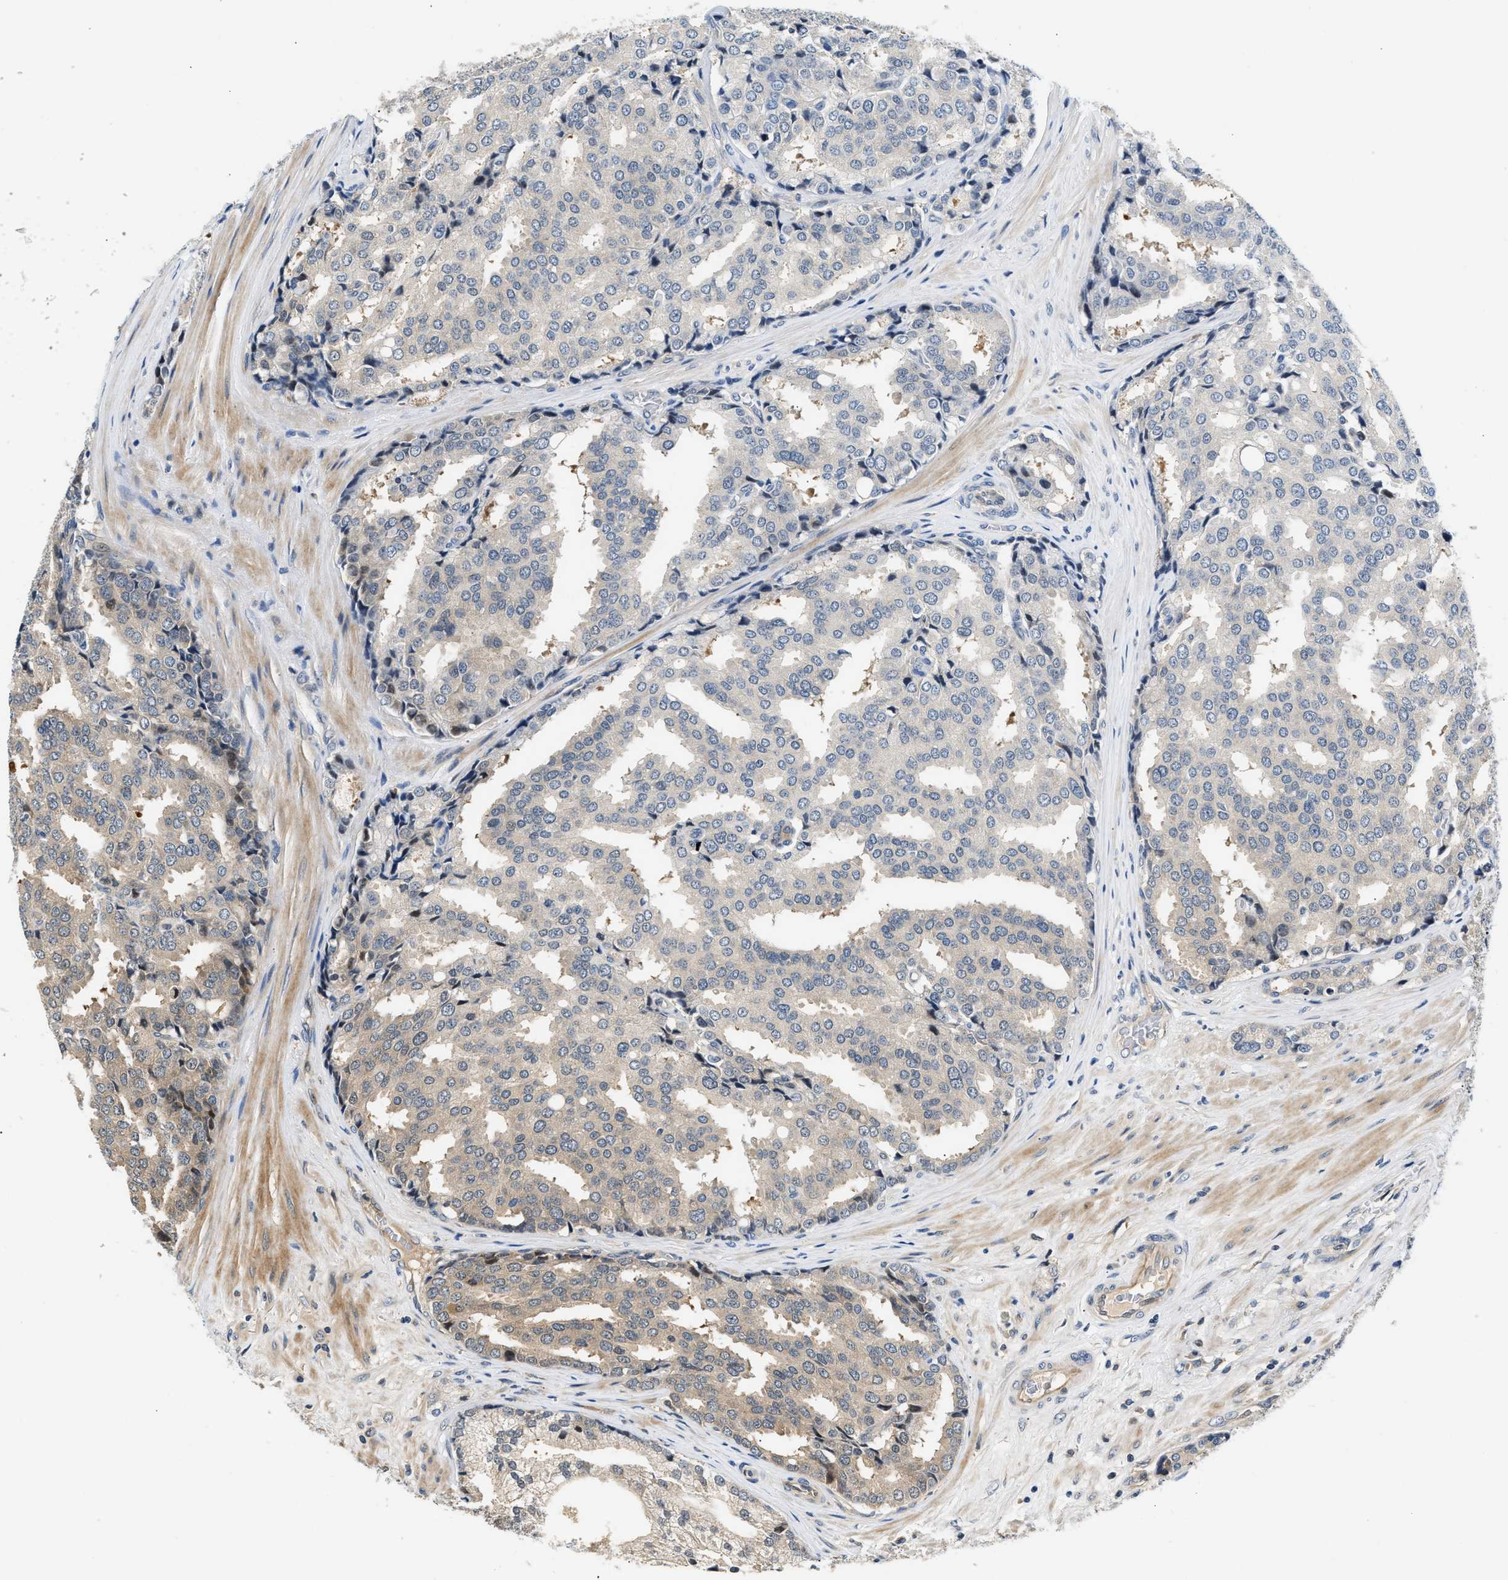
{"staining": {"intensity": "weak", "quantity": "<25%", "location": "cytoplasmic/membranous"}, "tissue": "prostate cancer", "cell_type": "Tumor cells", "image_type": "cancer", "snomed": [{"axis": "morphology", "description": "Adenocarcinoma, High grade"}, {"axis": "topography", "description": "Prostate"}], "caption": "Immunohistochemistry (IHC) histopathology image of neoplastic tissue: human prostate adenocarcinoma (high-grade) stained with DAB (3,3'-diaminobenzidine) demonstrates no significant protein positivity in tumor cells.", "gene": "TUT7", "patient": {"sex": "male", "age": 50}}